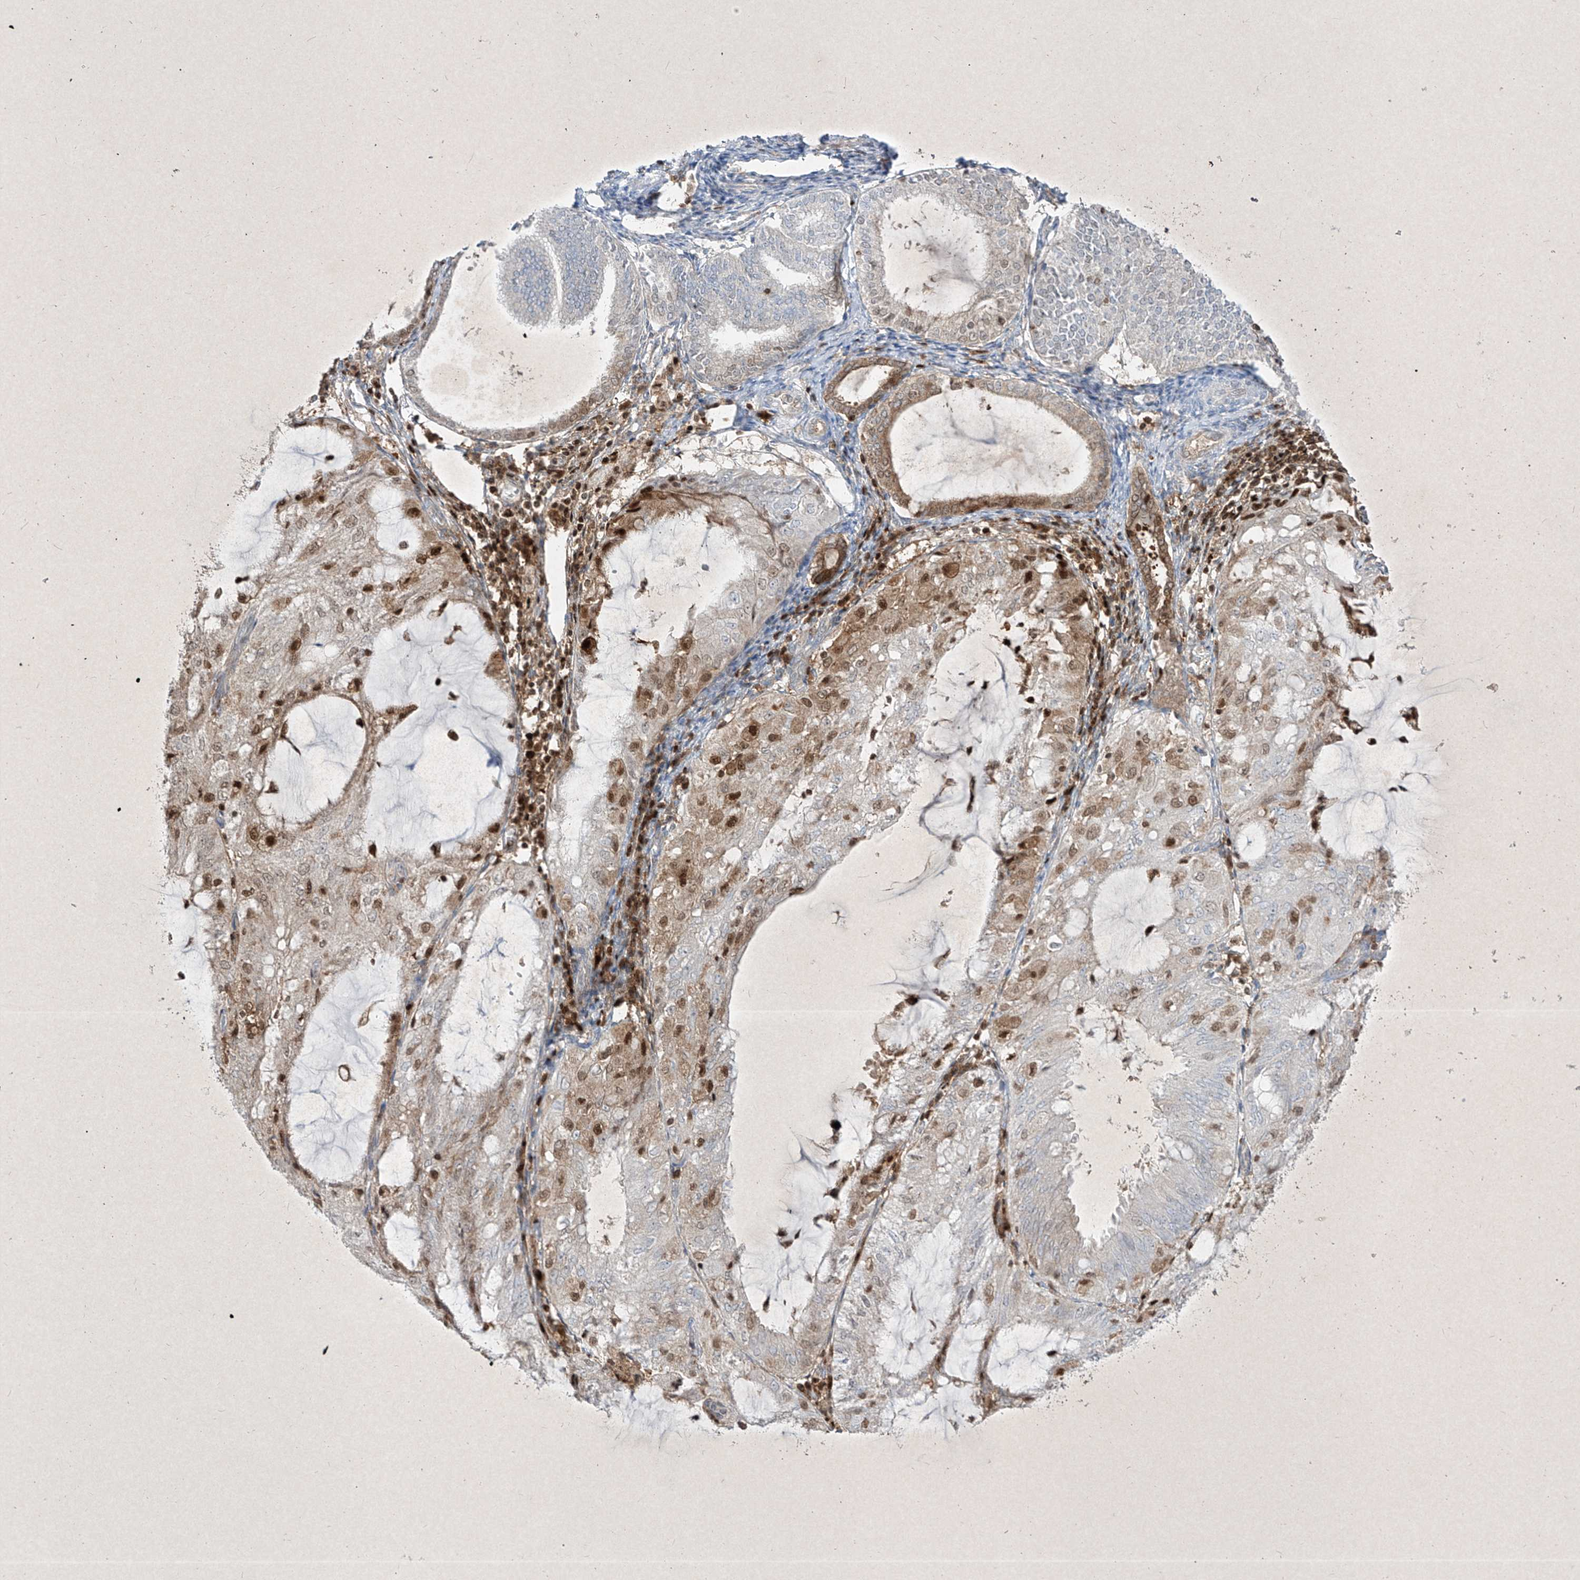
{"staining": {"intensity": "moderate", "quantity": "25%-75%", "location": "cytoplasmic/membranous,nuclear"}, "tissue": "endometrial cancer", "cell_type": "Tumor cells", "image_type": "cancer", "snomed": [{"axis": "morphology", "description": "Adenocarcinoma, NOS"}, {"axis": "topography", "description": "Endometrium"}], "caption": "The photomicrograph shows staining of endometrial cancer (adenocarcinoma), revealing moderate cytoplasmic/membranous and nuclear protein staining (brown color) within tumor cells.", "gene": "PSMB10", "patient": {"sex": "female", "age": 81}}